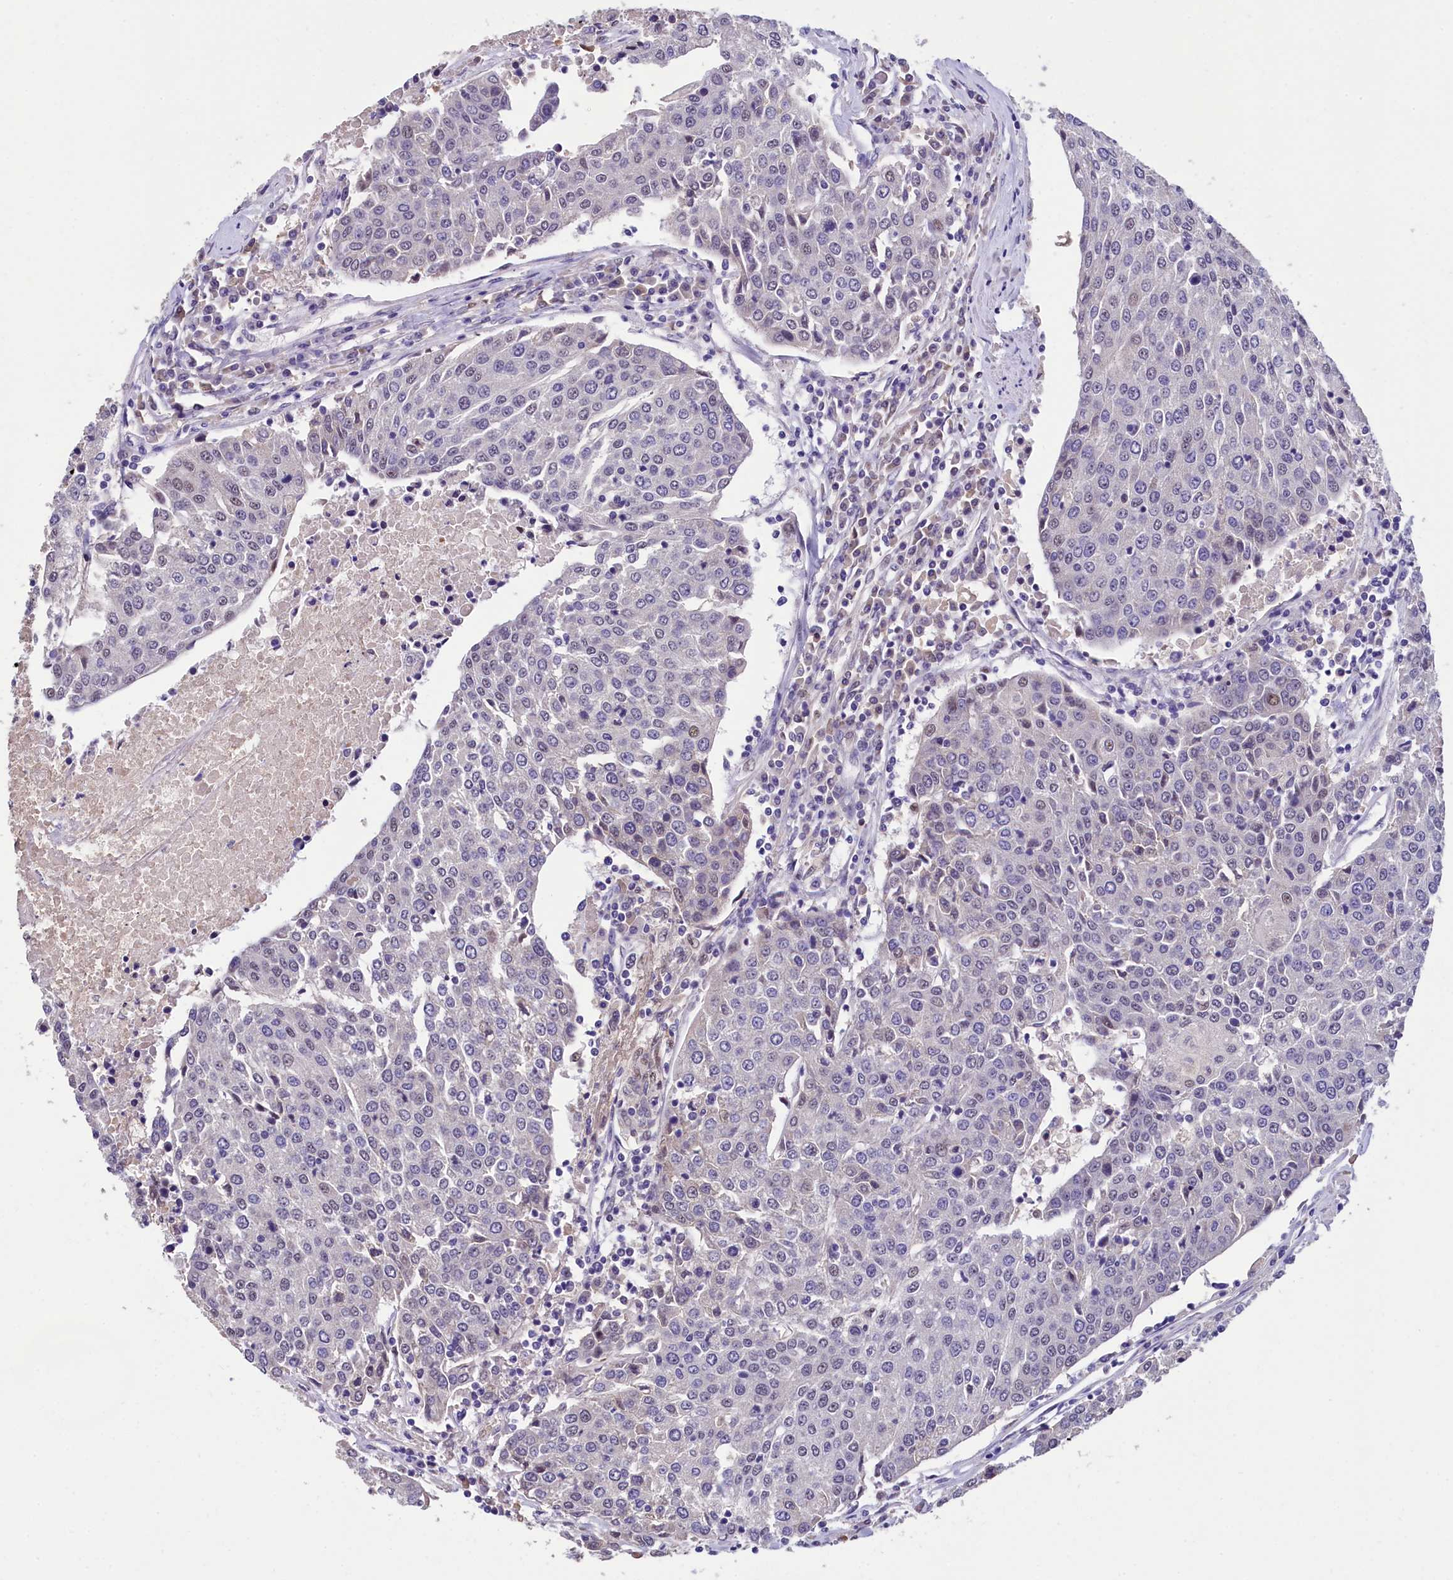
{"staining": {"intensity": "negative", "quantity": "none", "location": "none"}, "tissue": "urothelial cancer", "cell_type": "Tumor cells", "image_type": "cancer", "snomed": [{"axis": "morphology", "description": "Urothelial carcinoma, High grade"}, {"axis": "topography", "description": "Urinary bladder"}], "caption": "IHC photomicrograph of high-grade urothelial carcinoma stained for a protein (brown), which reveals no positivity in tumor cells. (DAB (3,3'-diaminobenzidine) immunohistochemistry visualized using brightfield microscopy, high magnification).", "gene": "HECTD4", "patient": {"sex": "female", "age": 85}}